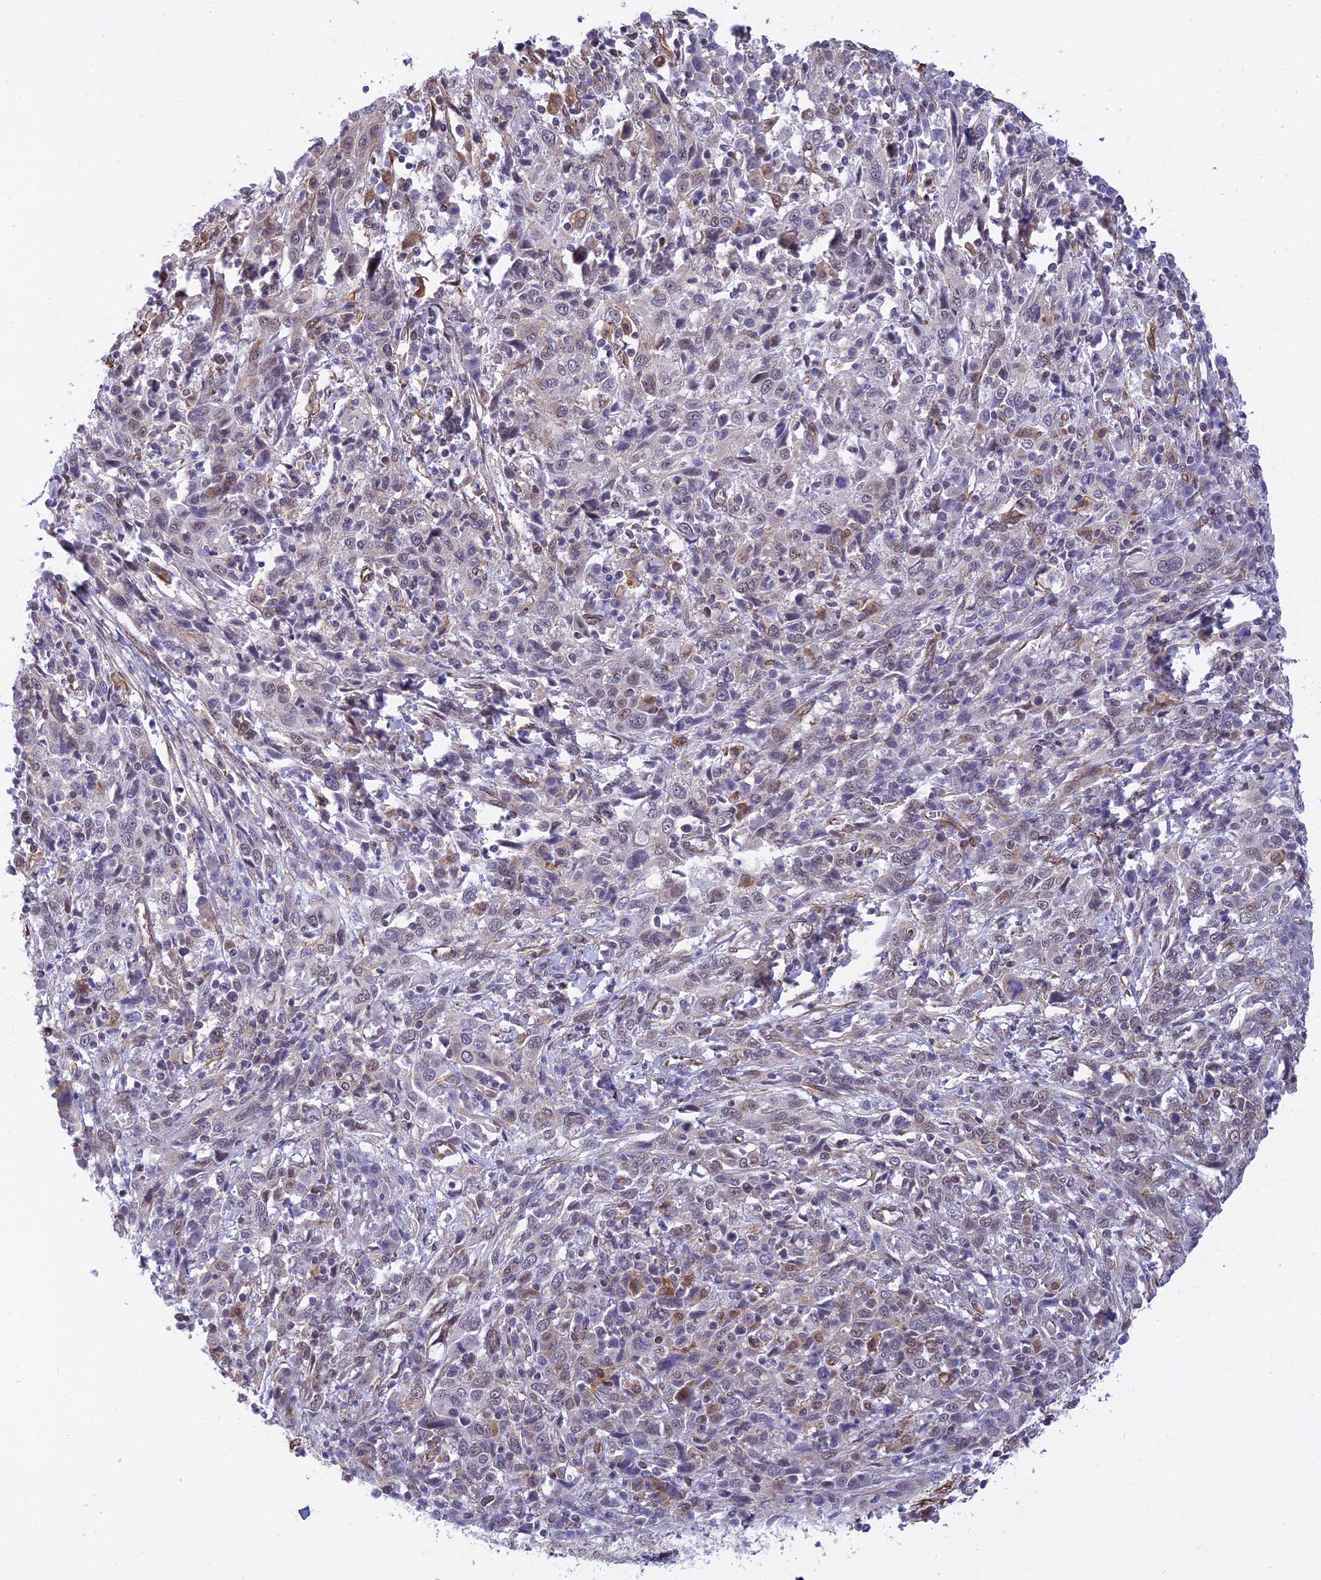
{"staining": {"intensity": "weak", "quantity": "<25%", "location": "cytoplasmic/membranous,nuclear"}, "tissue": "cervical cancer", "cell_type": "Tumor cells", "image_type": "cancer", "snomed": [{"axis": "morphology", "description": "Squamous cell carcinoma, NOS"}, {"axis": "topography", "description": "Cervix"}], "caption": "Tumor cells show no significant protein positivity in cervical cancer (squamous cell carcinoma).", "gene": "PAGR1", "patient": {"sex": "female", "age": 46}}